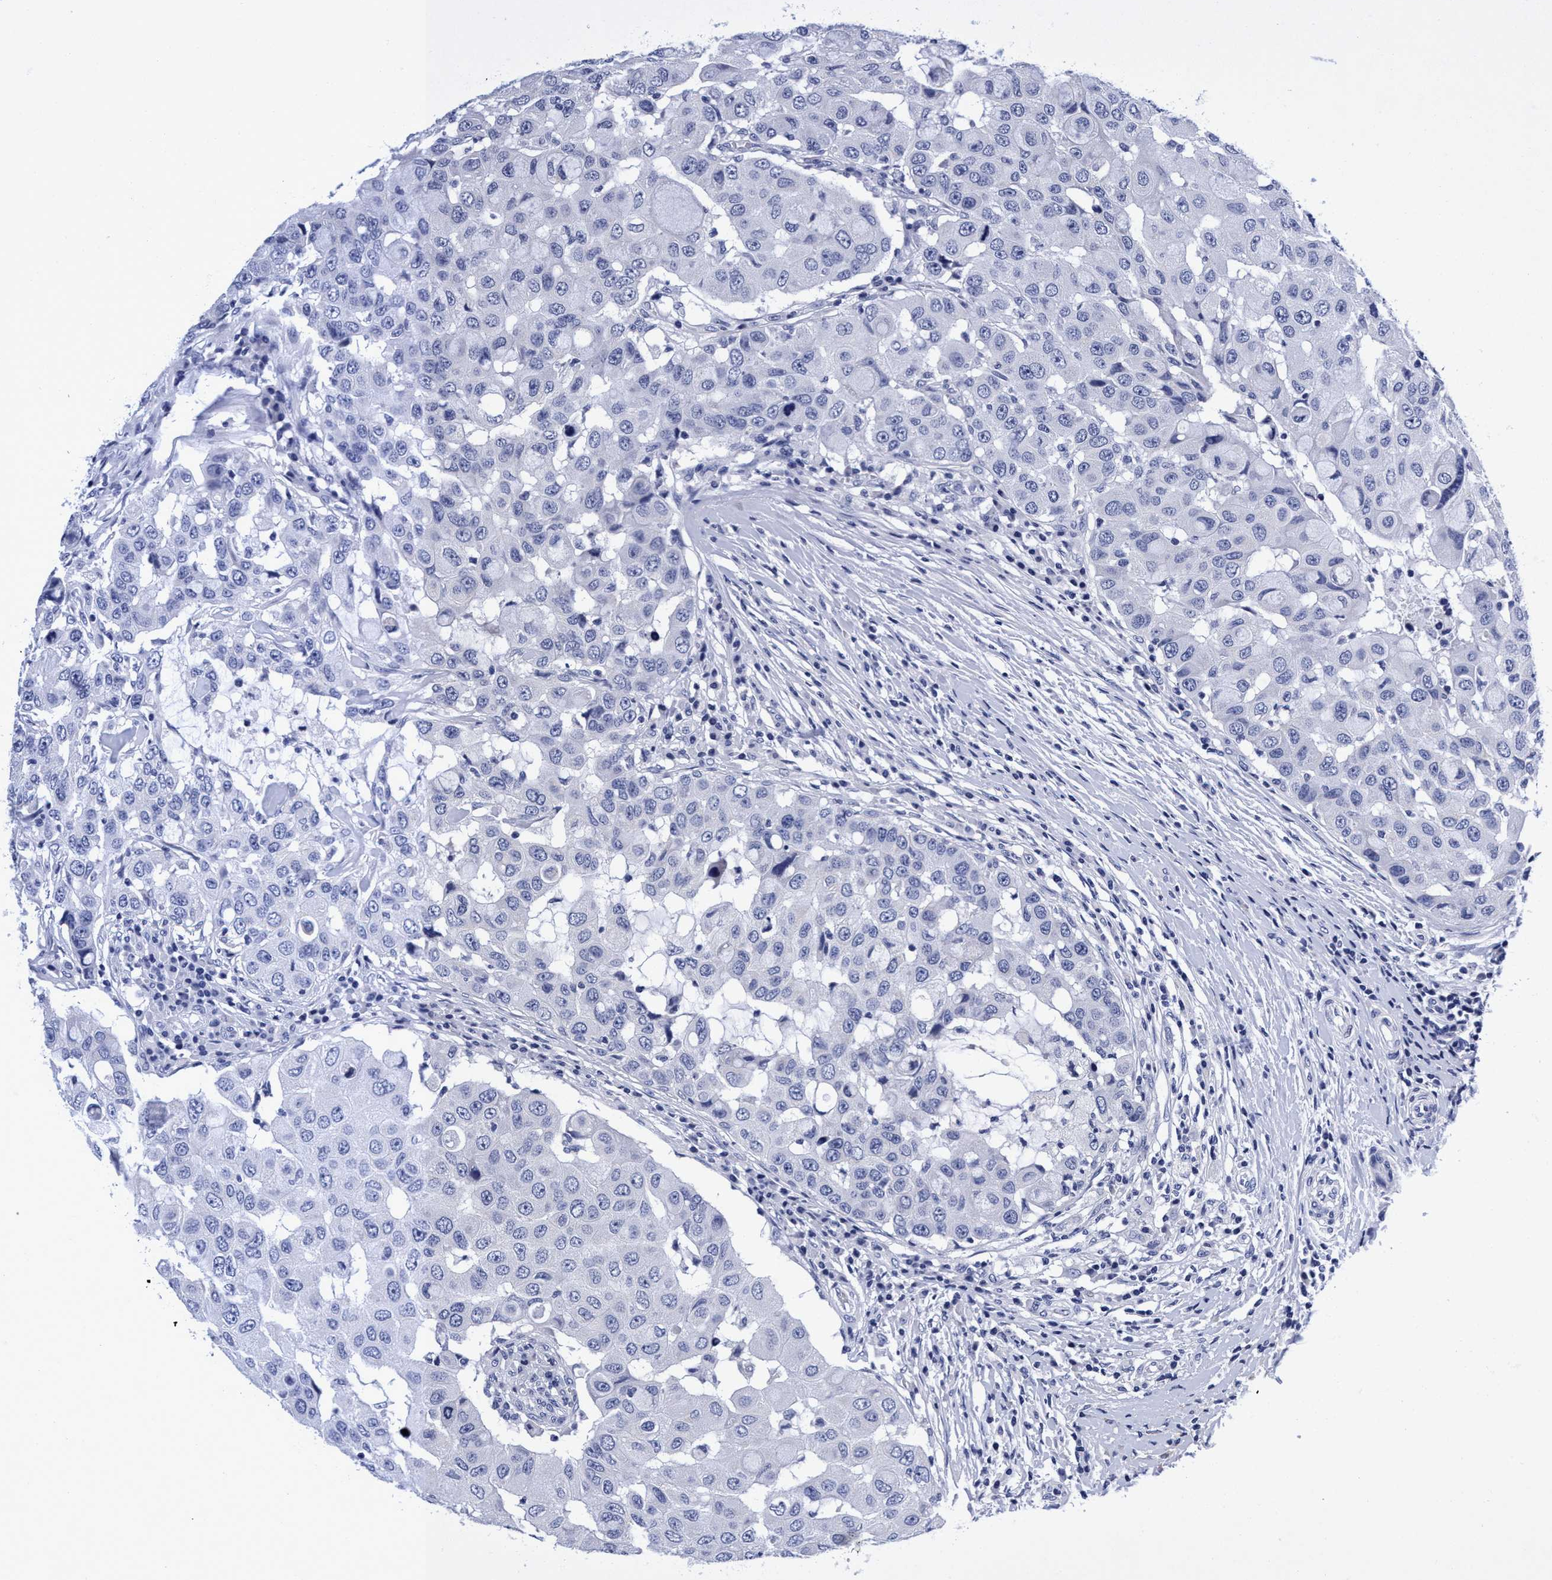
{"staining": {"intensity": "negative", "quantity": "none", "location": "none"}, "tissue": "breast cancer", "cell_type": "Tumor cells", "image_type": "cancer", "snomed": [{"axis": "morphology", "description": "Duct carcinoma"}, {"axis": "topography", "description": "Breast"}], "caption": "Tumor cells show no significant protein expression in invasive ductal carcinoma (breast). The staining is performed using DAB (3,3'-diaminobenzidine) brown chromogen with nuclei counter-stained in using hematoxylin.", "gene": "PLPPR1", "patient": {"sex": "female", "age": 27}}